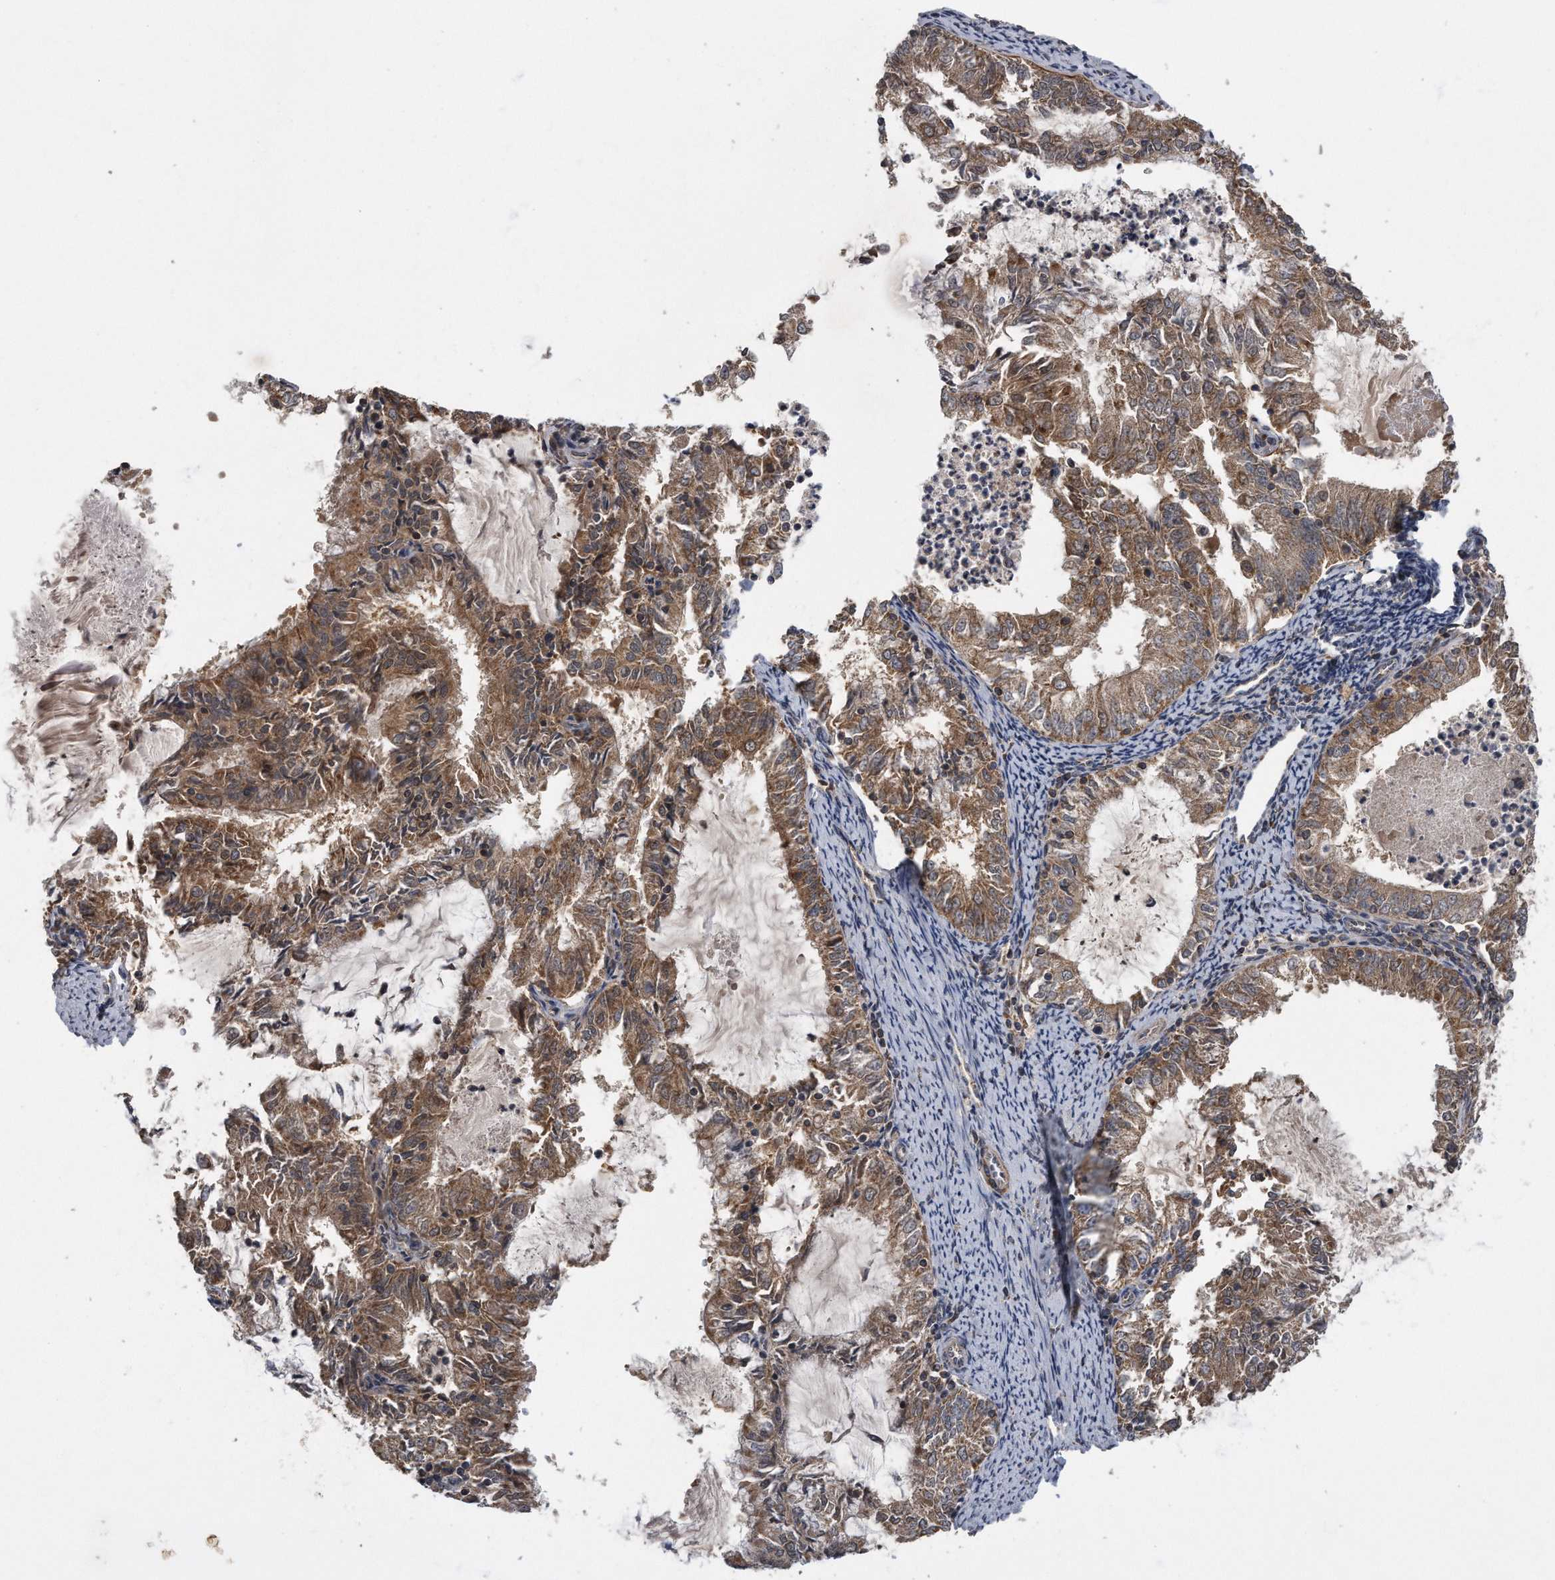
{"staining": {"intensity": "moderate", "quantity": ">75%", "location": "cytoplasmic/membranous"}, "tissue": "endometrial cancer", "cell_type": "Tumor cells", "image_type": "cancer", "snomed": [{"axis": "morphology", "description": "Adenocarcinoma, NOS"}, {"axis": "topography", "description": "Endometrium"}], "caption": "Protein expression analysis of human endometrial adenocarcinoma reveals moderate cytoplasmic/membranous positivity in about >75% of tumor cells.", "gene": "ALPK2", "patient": {"sex": "female", "age": 57}}